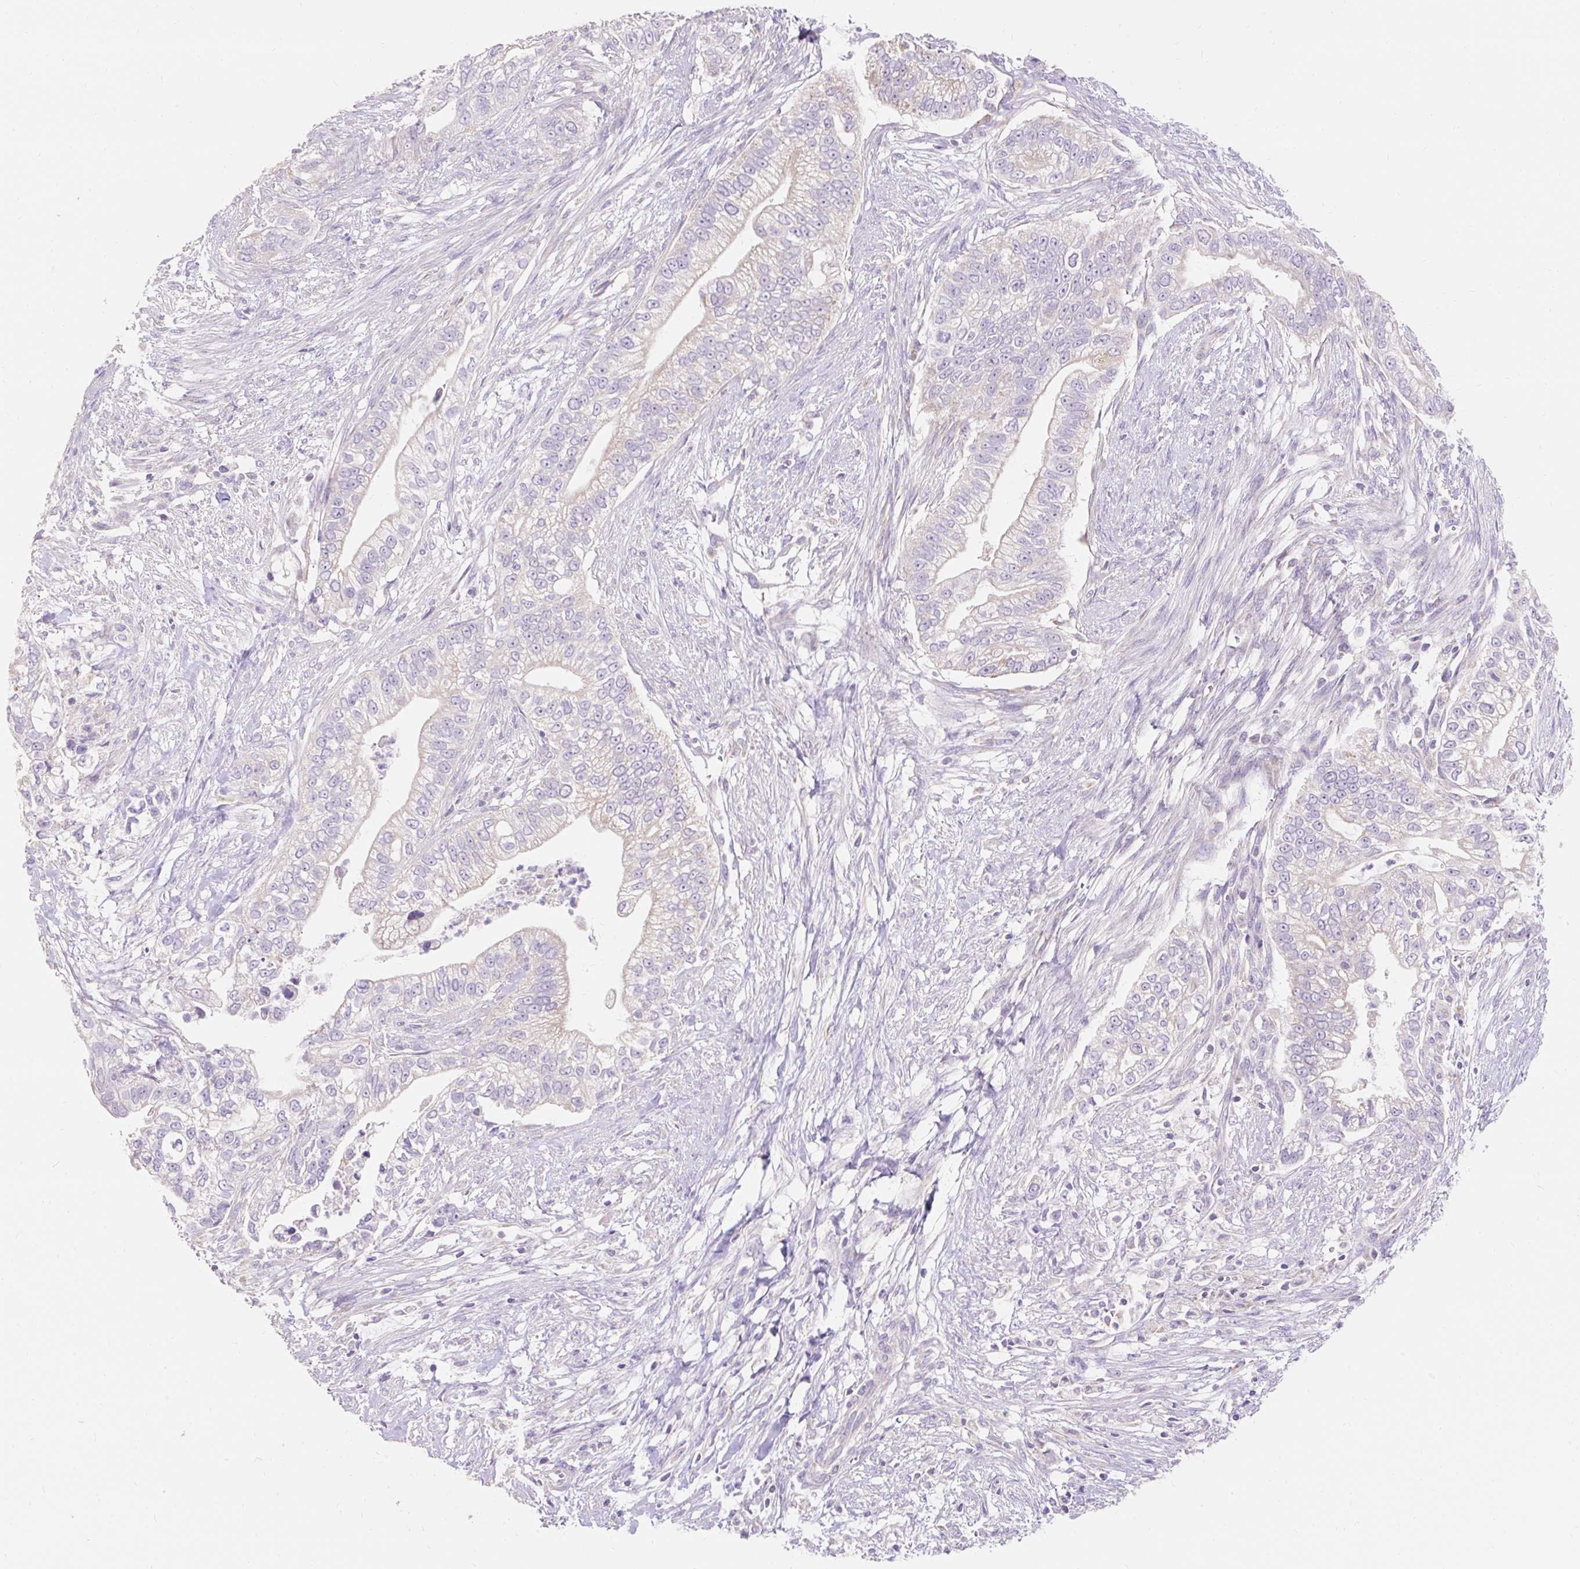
{"staining": {"intensity": "negative", "quantity": "none", "location": "none"}, "tissue": "pancreatic cancer", "cell_type": "Tumor cells", "image_type": "cancer", "snomed": [{"axis": "morphology", "description": "Adenocarcinoma, NOS"}, {"axis": "topography", "description": "Pancreas"}], "caption": "Pancreatic adenocarcinoma was stained to show a protein in brown. There is no significant staining in tumor cells.", "gene": "PMAIP1", "patient": {"sex": "male", "age": 70}}